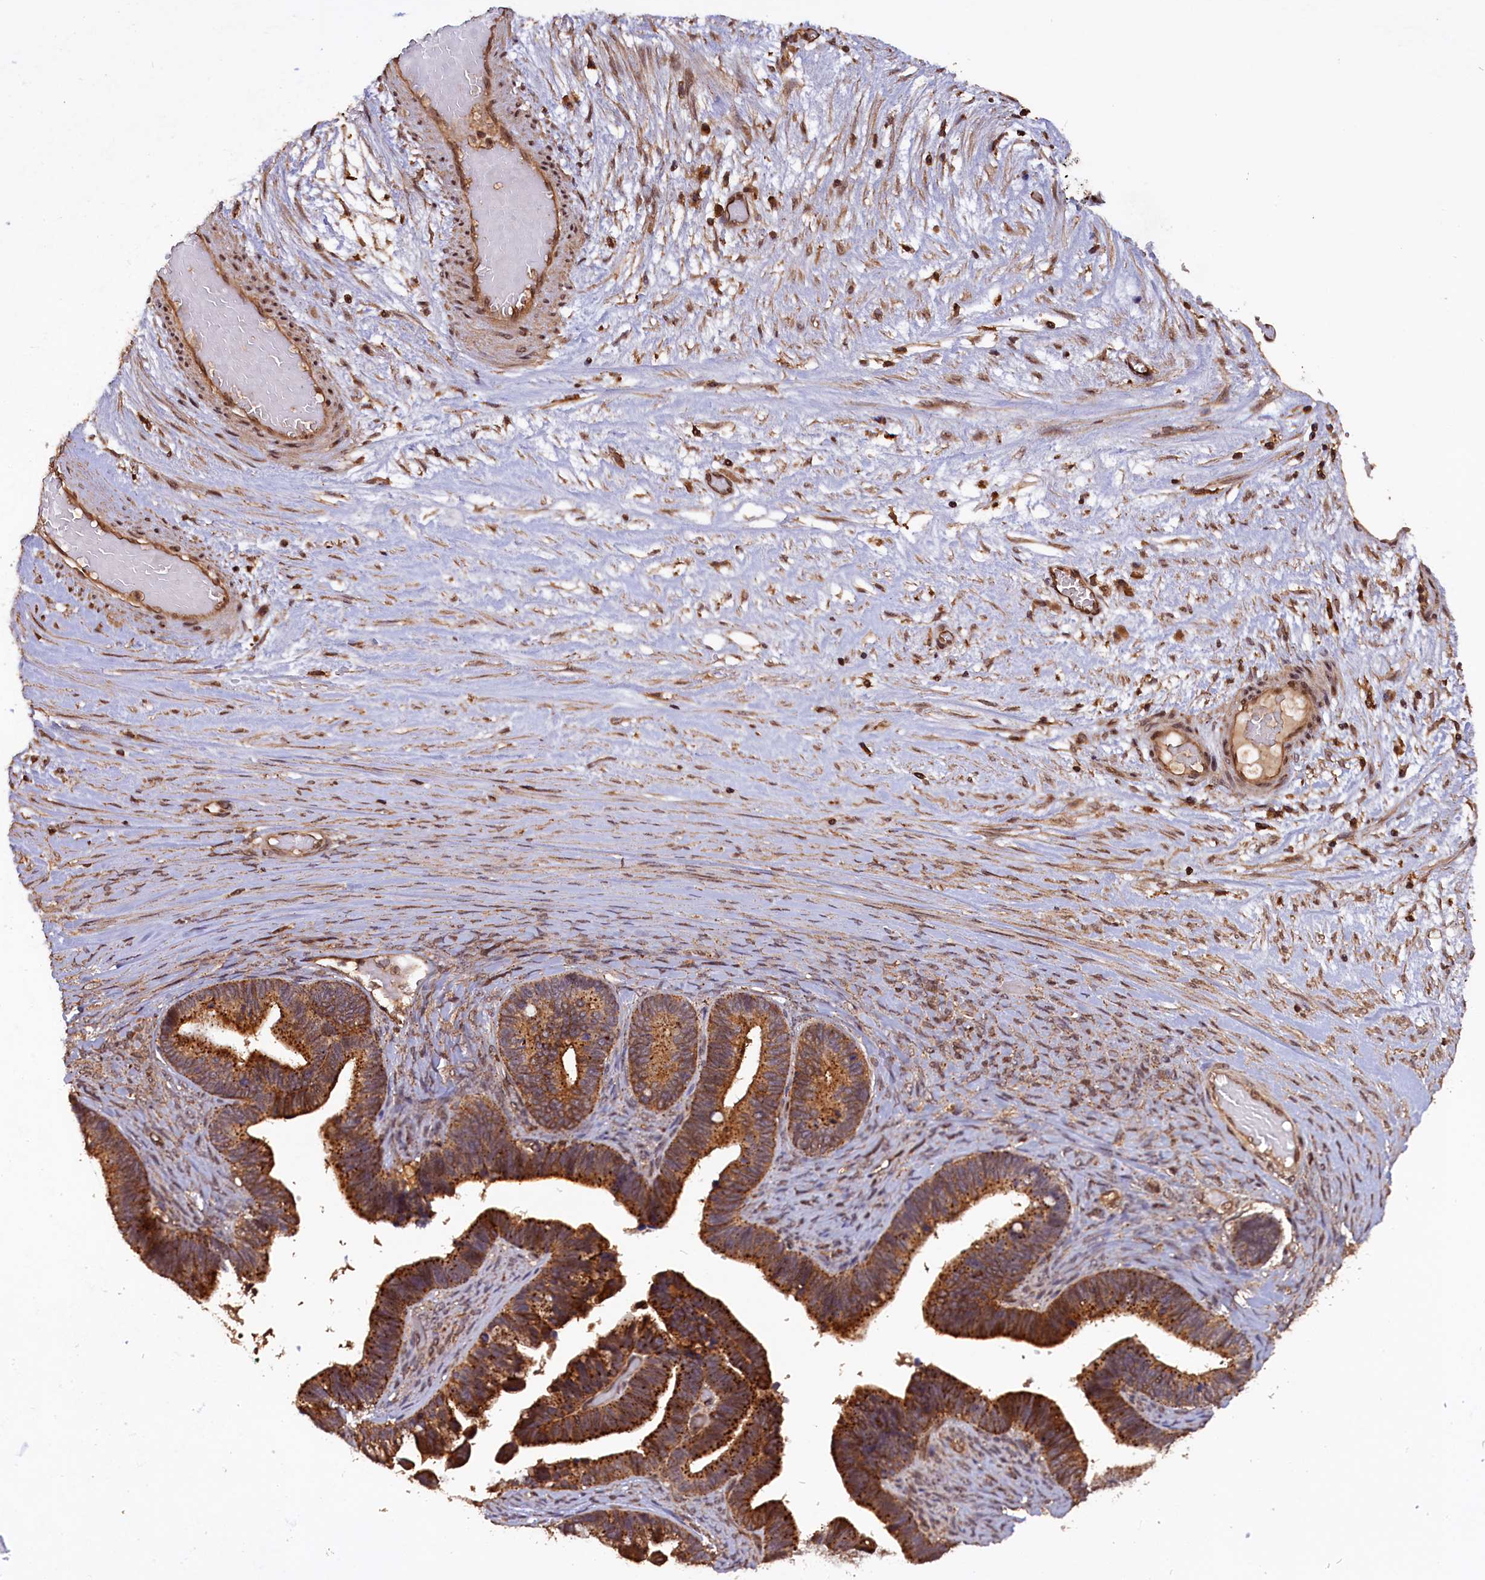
{"staining": {"intensity": "strong", "quantity": ">75%", "location": "cytoplasmic/membranous"}, "tissue": "ovarian cancer", "cell_type": "Tumor cells", "image_type": "cancer", "snomed": [{"axis": "morphology", "description": "Cystadenocarcinoma, serous, NOS"}, {"axis": "topography", "description": "Ovary"}], "caption": "DAB immunohistochemical staining of ovarian cancer (serous cystadenocarcinoma) shows strong cytoplasmic/membranous protein staining in approximately >75% of tumor cells.", "gene": "IST1", "patient": {"sex": "female", "age": 56}}